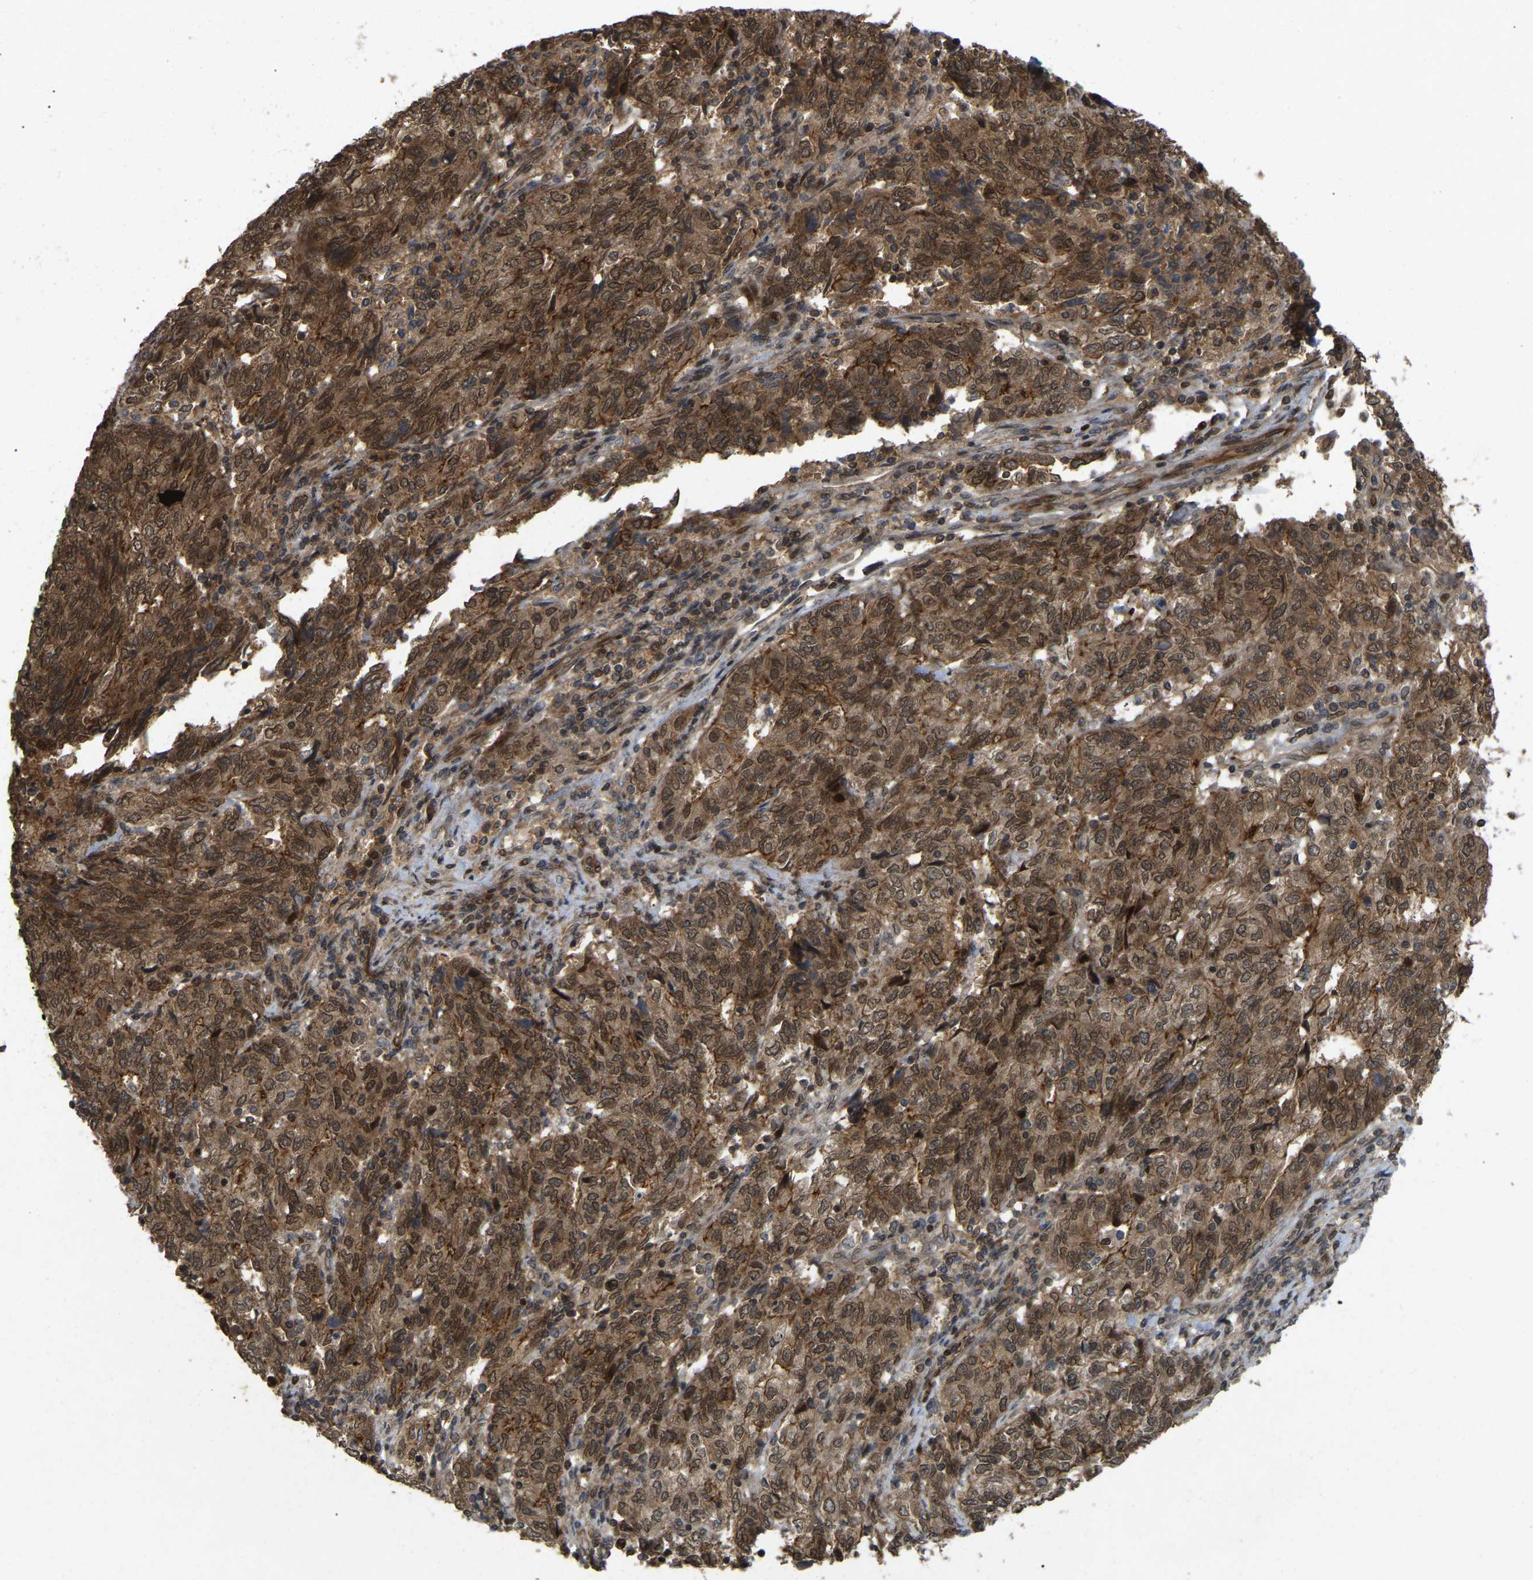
{"staining": {"intensity": "strong", "quantity": ">75%", "location": "cytoplasmic/membranous,nuclear"}, "tissue": "endometrial cancer", "cell_type": "Tumor cells", "image_type": "cancer", "snomed": [{"axis": "morphology", "description": "Adenocarcinoma, NOS"}, {"axis": "topography", "description": "Endometrium"}], "caption": "An immunohistochemistry histopathology image of tumor tissue is shown. Protein staining in brown highlights strong cytoplasmic/membranous and nuclear positivity in endometrial adenocarcinoma within tumor cells. (DAB (3,3'-diaminobenzidine) IHC with brightfield microscopy, high magnification).", "gene": "KIAA1549", "patient": {"sex": "female", "age": 80}}